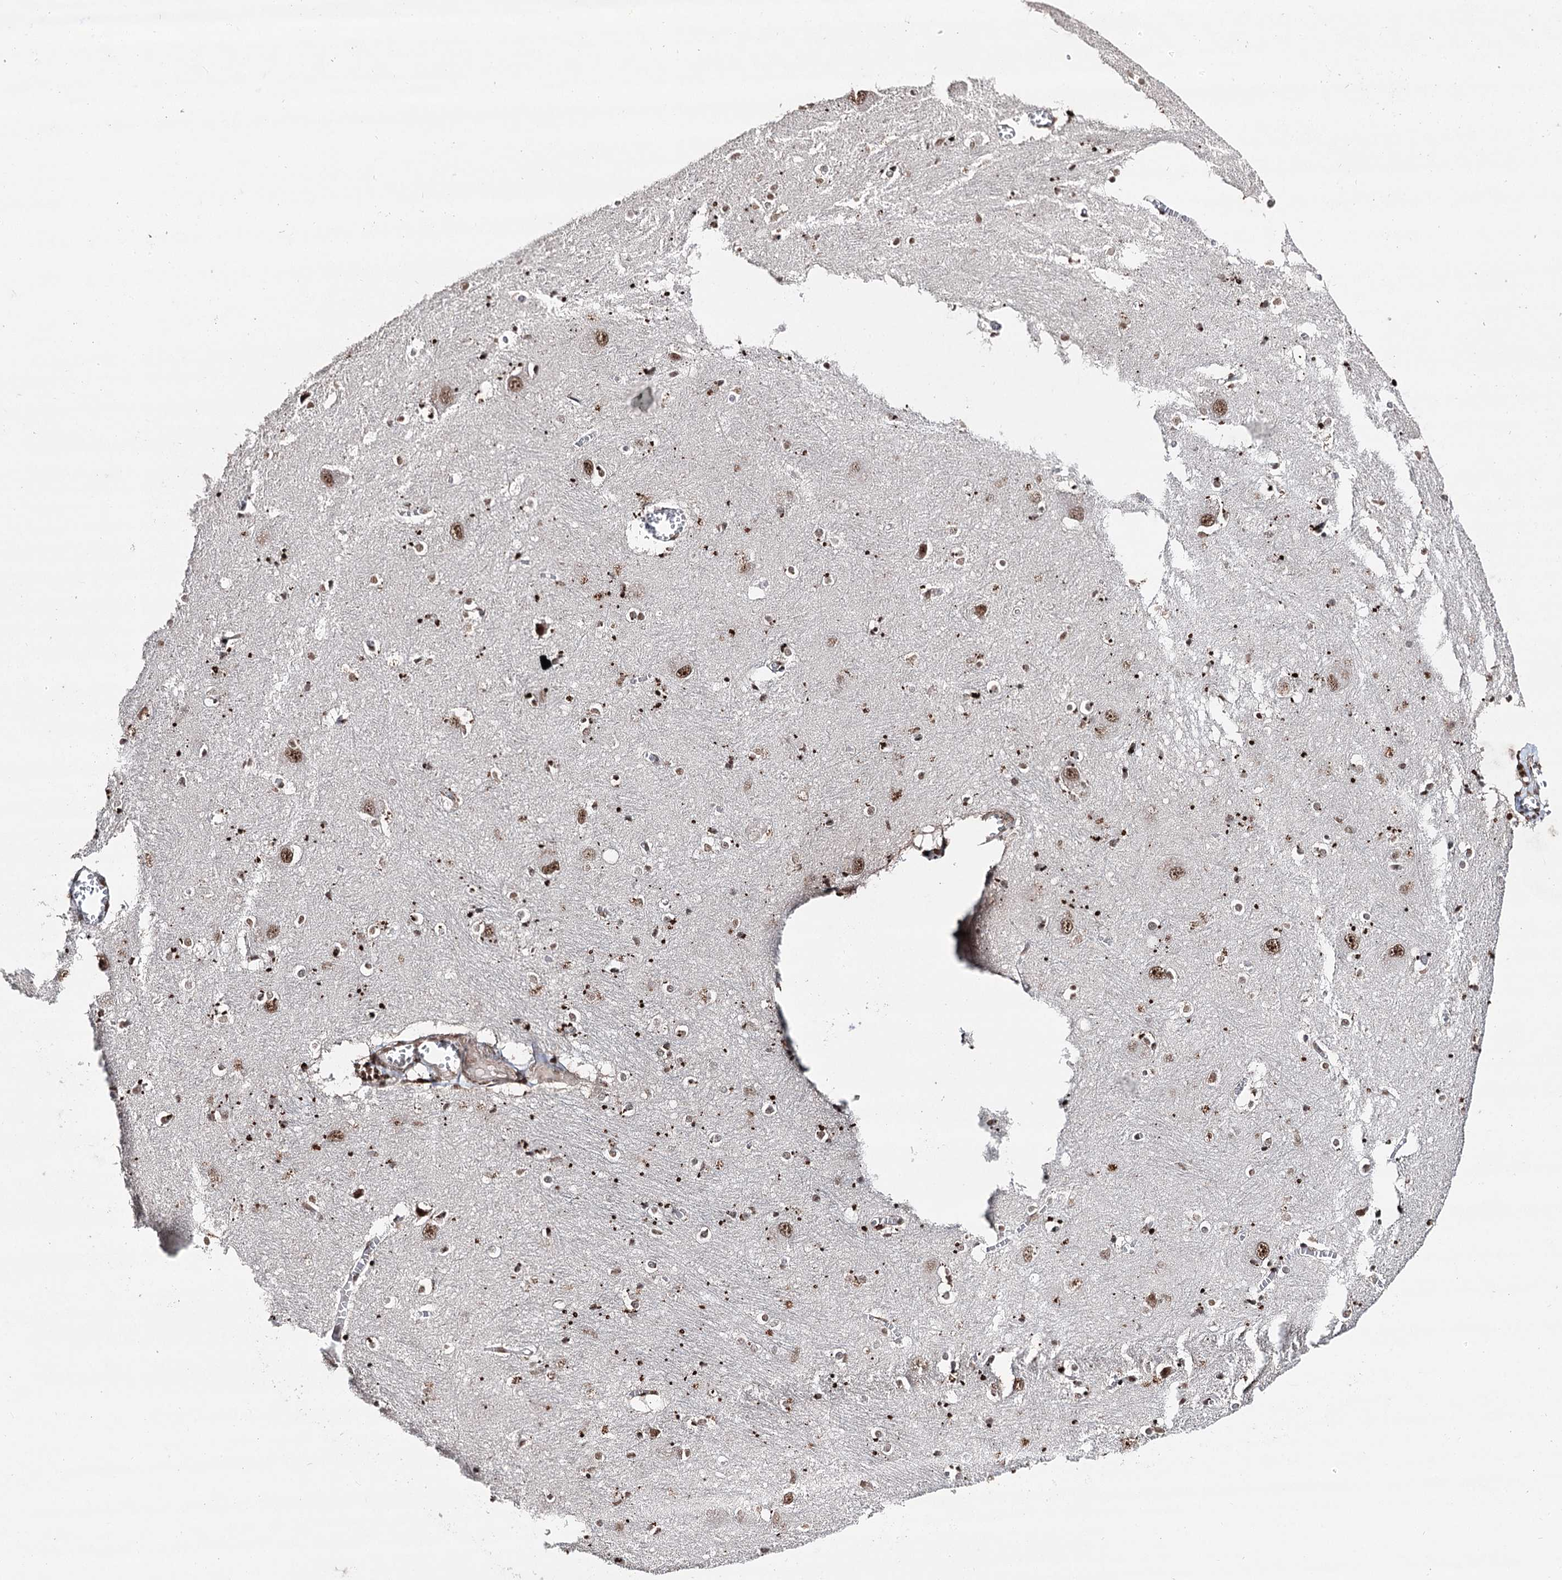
{"staining": {"intensity": "moderate", "quantity": "<25%", "location": "nuclear"}, "tissue": "caudate", "cell_type": "Glial cells", "image_type": "normal", "snomed": [{"axis": "morphology", "description": "Normal tissue, NOS"}, {"axis": "topography", "description": "Lateral ventricle wall"}], "caption": "Moderate nuclear positivity for a protein is seen in about <25% of glial cells of benign caudate using immunohistochemistry.", "gene": "PDCD4", "patient": {"sex": "male", "age": 37}}